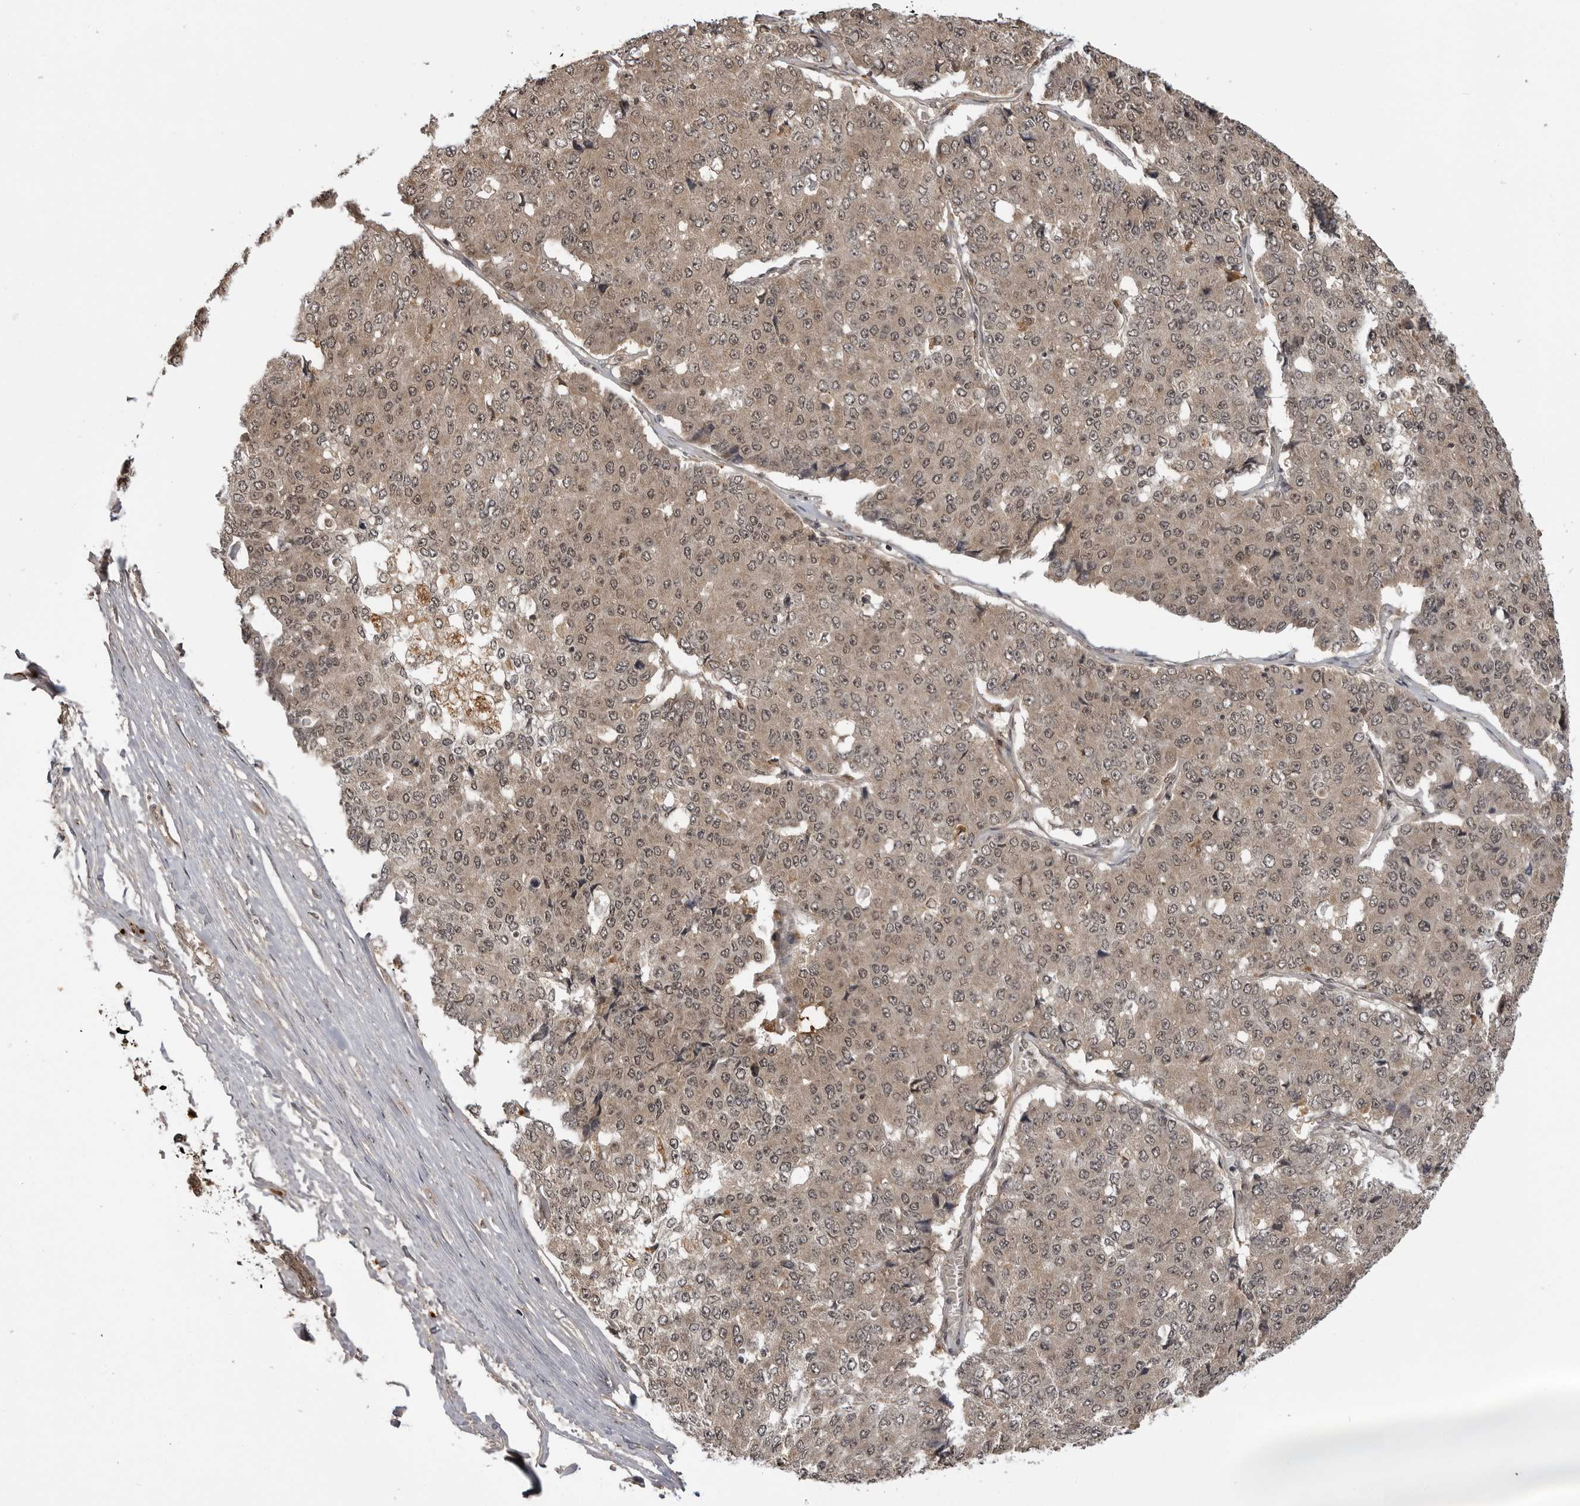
{"staining": {"intensity": "weak", "quantity": "25%-75%", "location": "cytoplasmic/membranous,nuclear"}, "tissue": "pancreatic cancer", "cell_type": "Tumor cells", "image_type": "cancer", "snomed": [{"axis": "morphology", "description": "Adenocarcinoma, NOS"}, {"axis": "topography", "description": "Pancreas"}], "caption": "DAB immunohistochemical staining of human pancreatic cancer (adenocarcinoma) exhibits weak cytoplasmic/membranous and nuclear protein expression in about 25%-75% of tumor cells. (DAB (3,3'-diaminobenzidine) = brown stain, brightfield microscopy at high magnification).", "gene": "IL24", "patient": {"sex": "male", "age": 50}}